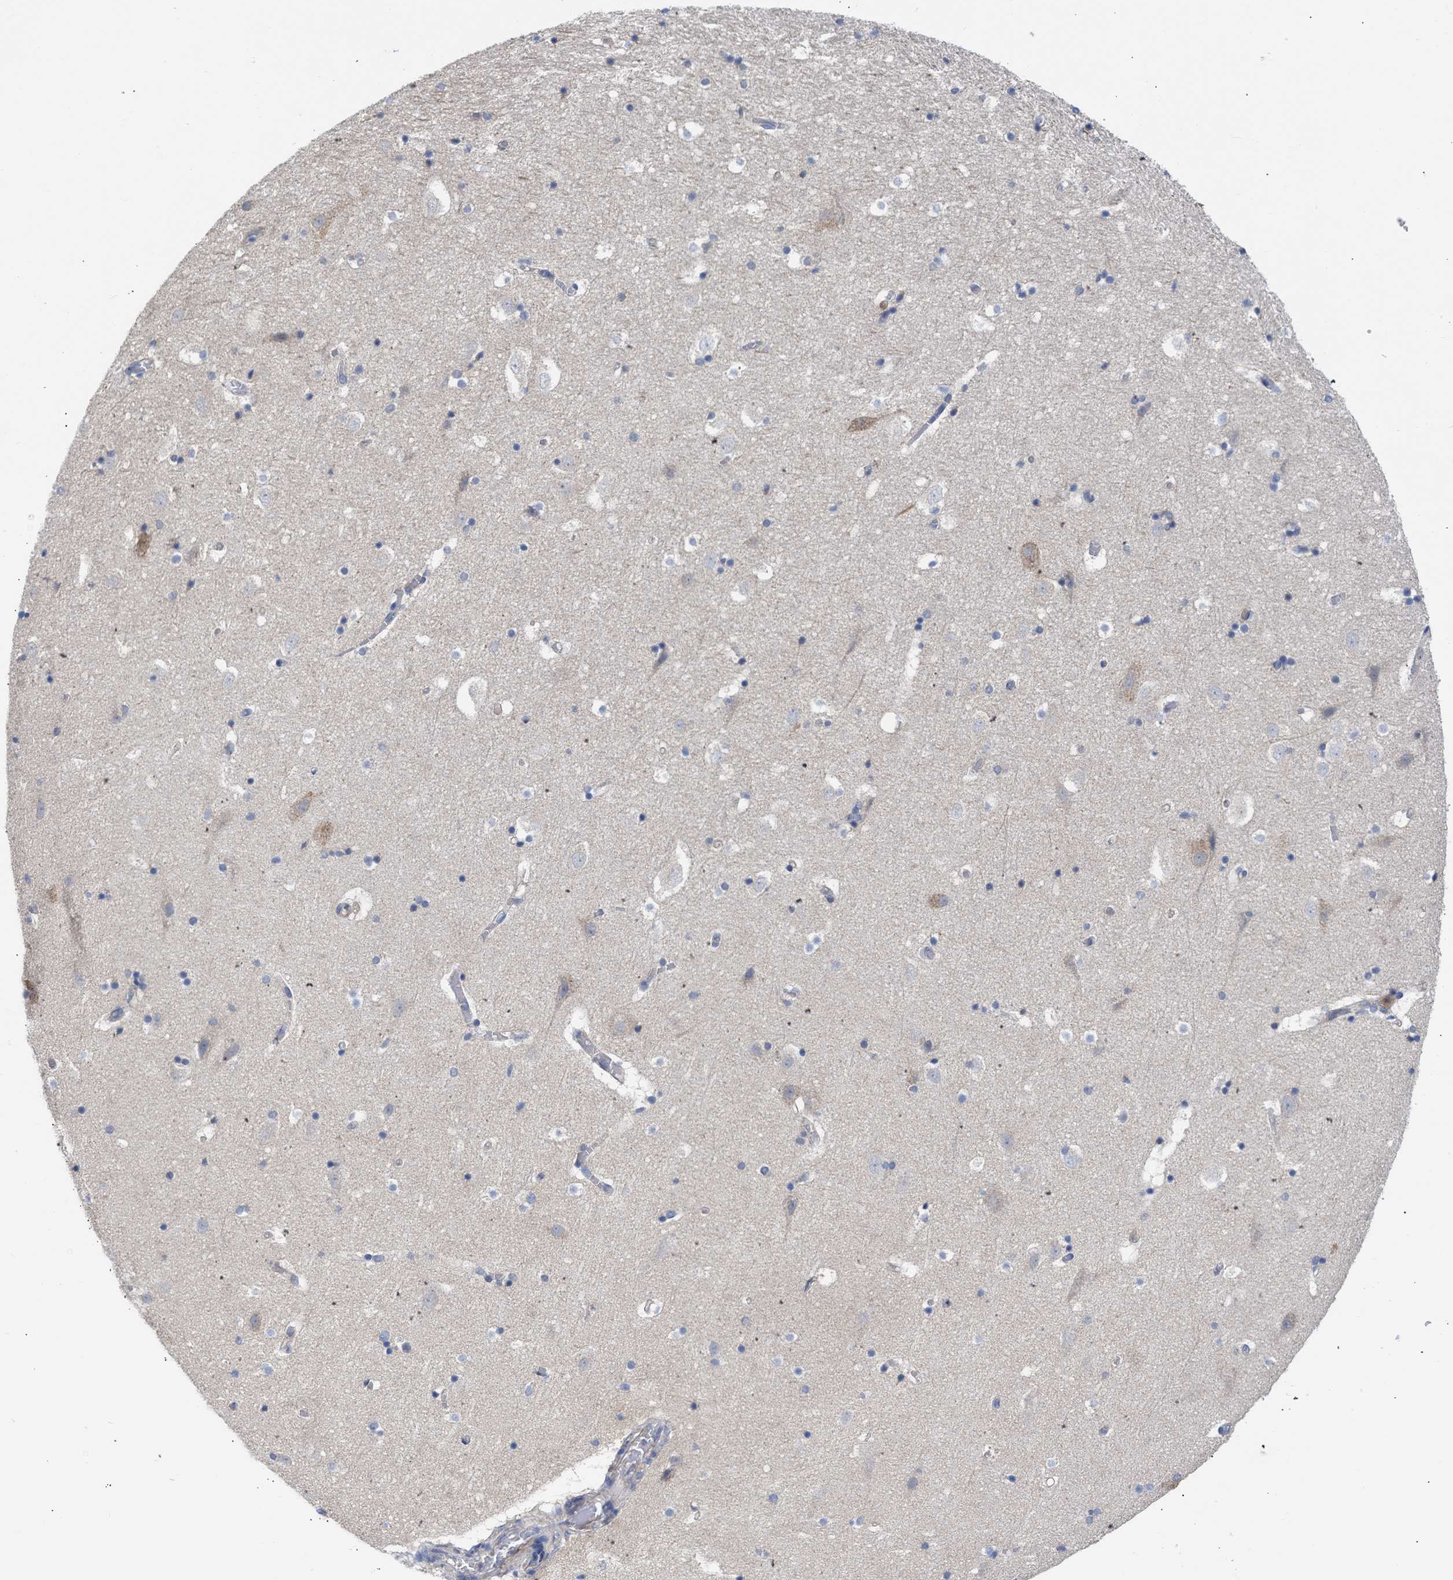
{"staining": {"intensity": "weak", "quantity": "<25%", "location": "cytoplasmic/membranous"}, "tissue": "hippocampus", "cell_type": "Glial cells", "image_type": "normal", "snomed": [{"axis": "morphology", "description": "Normal tissue, NOS"}, {"axis": "topography", "description": "Hippocampus"}], "caption": "Glial cells show no significant positivity in unremarkable hippocampus. (DAB (3,3'-diaminobenzidine) immunohistochemistry with hematoxylin counter stain).", "gene": "MAP2K3", "patient": {"sex": "male", "age": 45}}